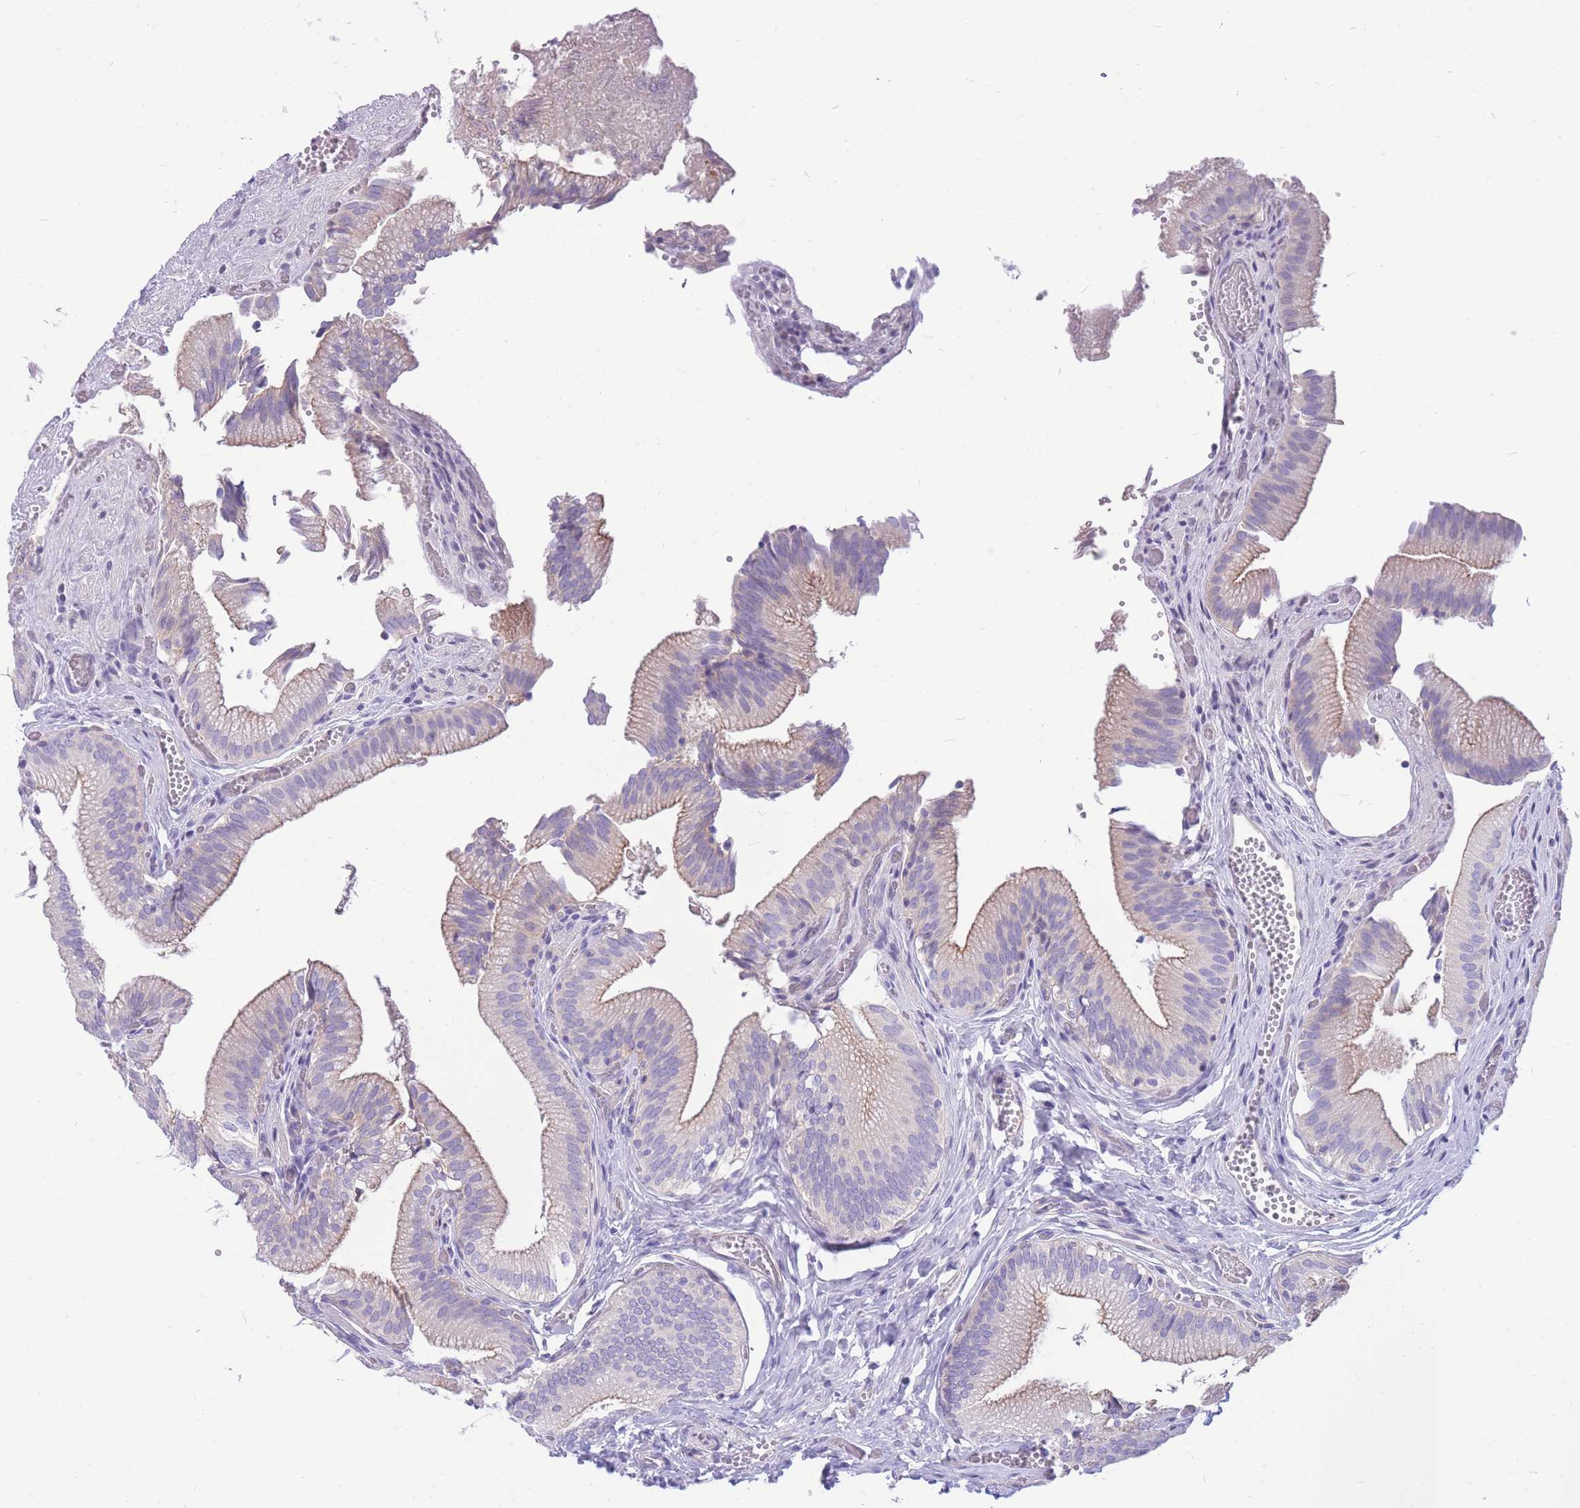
{"staining": {"intensity": "weak", "quantity": "<25%", "location": "cytoplasmic/membranous"}, "tissue": "gallbladder", "cell_type": "Glandular cells", "image_type": "normal", "snomed": [{"axis": "morphology", "description": "Normal tissue, NOS"}, {"axis": "topography", "description": "Gallbladder"}, {"axis": "topography", "description": "Peripheral nerve tissue"}], "caption": "Glandular cells are negative for brown protein staining in benign gallbladder. (DAB (3,3'-diaminobenzidine) IHC with hematoxylin counter stain).", "gene": "ZNF311", "patient": {"sex": "male", "age": 17}}